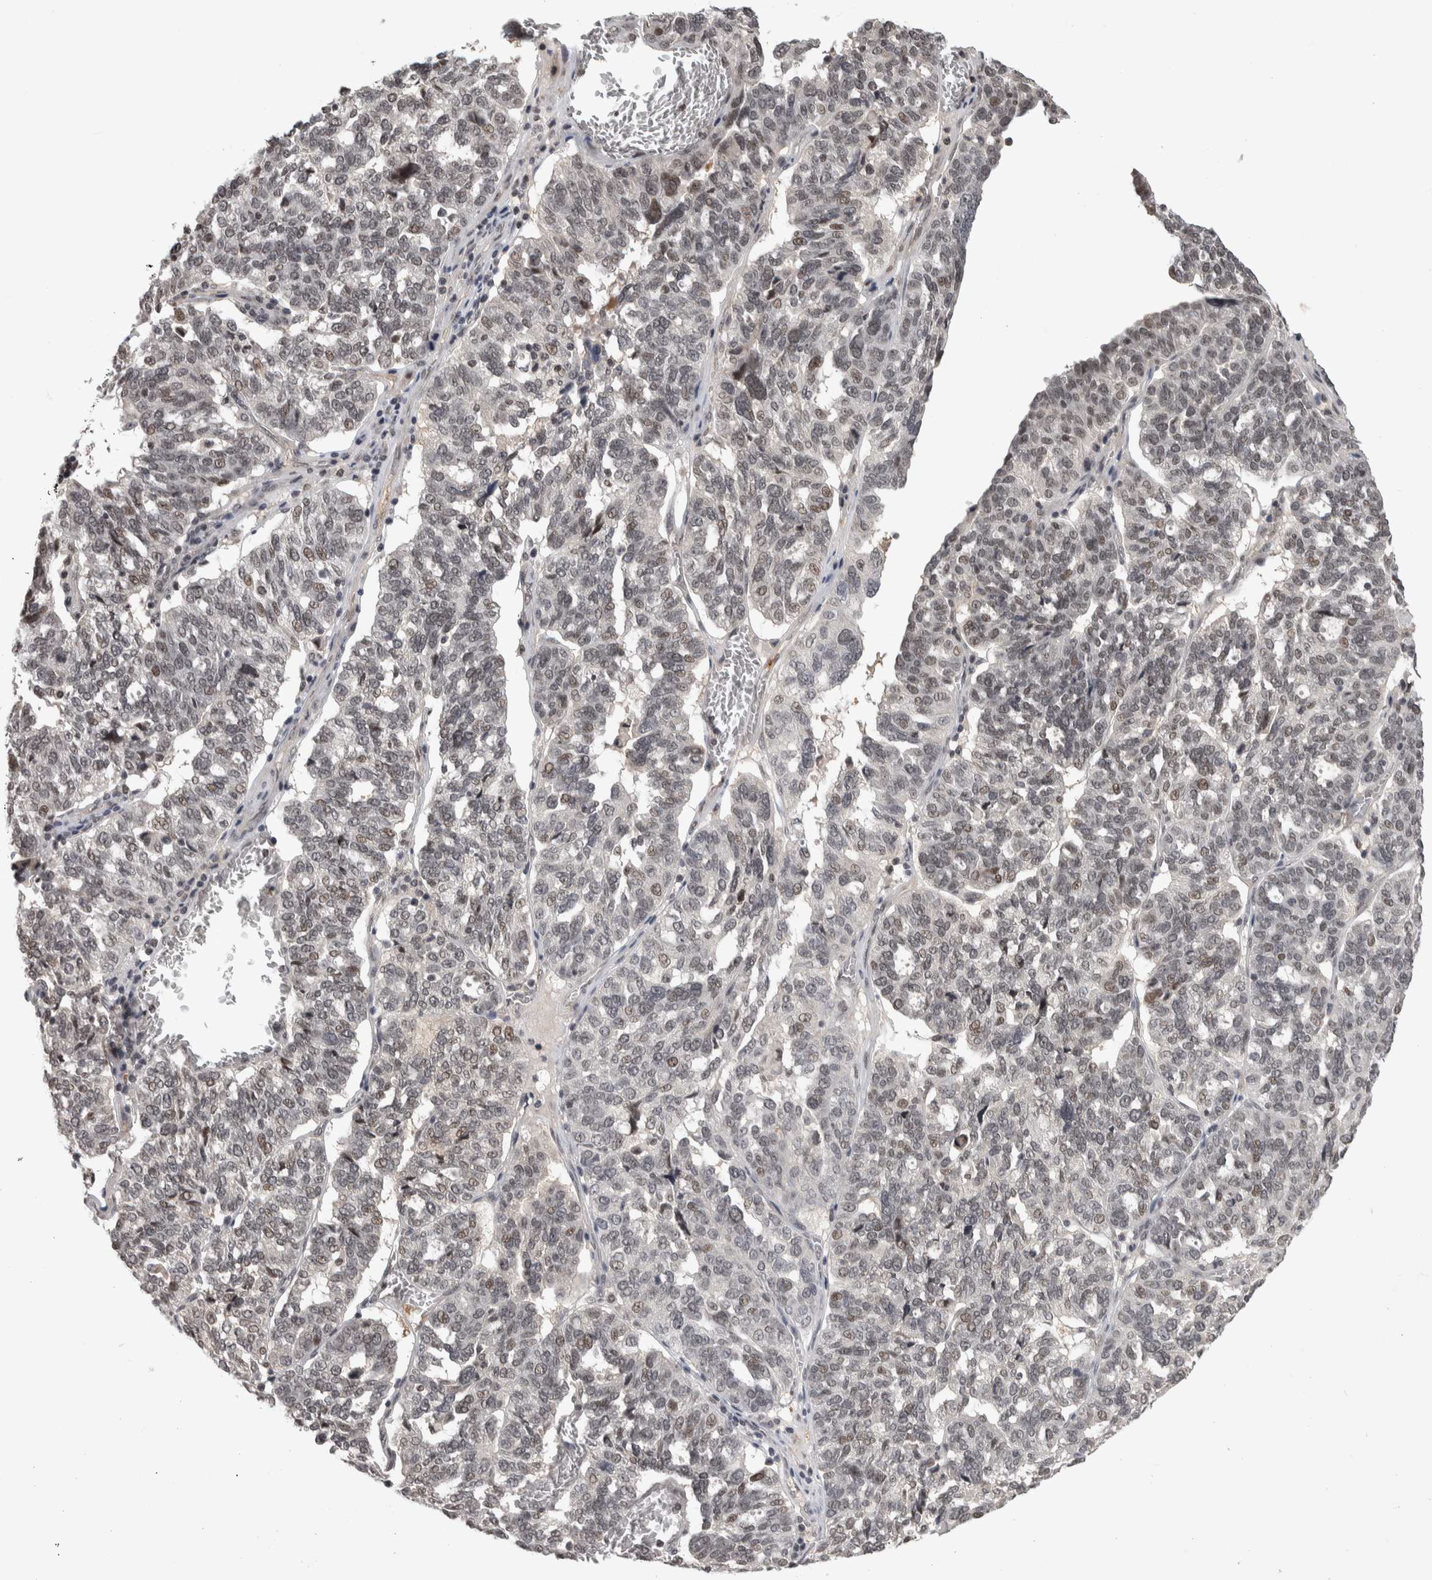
{"staining": {"intensity": "moderate", "quantity": "25%-75%", "location": "nuclear"}, "tissue": "ovarian cancer", "cell_type": "Tumor cells", "image_type": "cancer", "snomed": [{"axis": "morphology", "description": "Cystadenocarcinoma, serous, NOS"}, {"axis": "topography", "description": "Ovary"}], "caption": "Serous cystadenocarcinoma (ovarian) was stained to show a protein in brown. There is medium levels of moderate nuclear expression in approximately 25%-75% of tumor cells. (DAB IHC, brown staining for protein, blue staining for nuclei).", "gene": "ZSCAN21", "patient": {"sex": "female", "age": 59}}